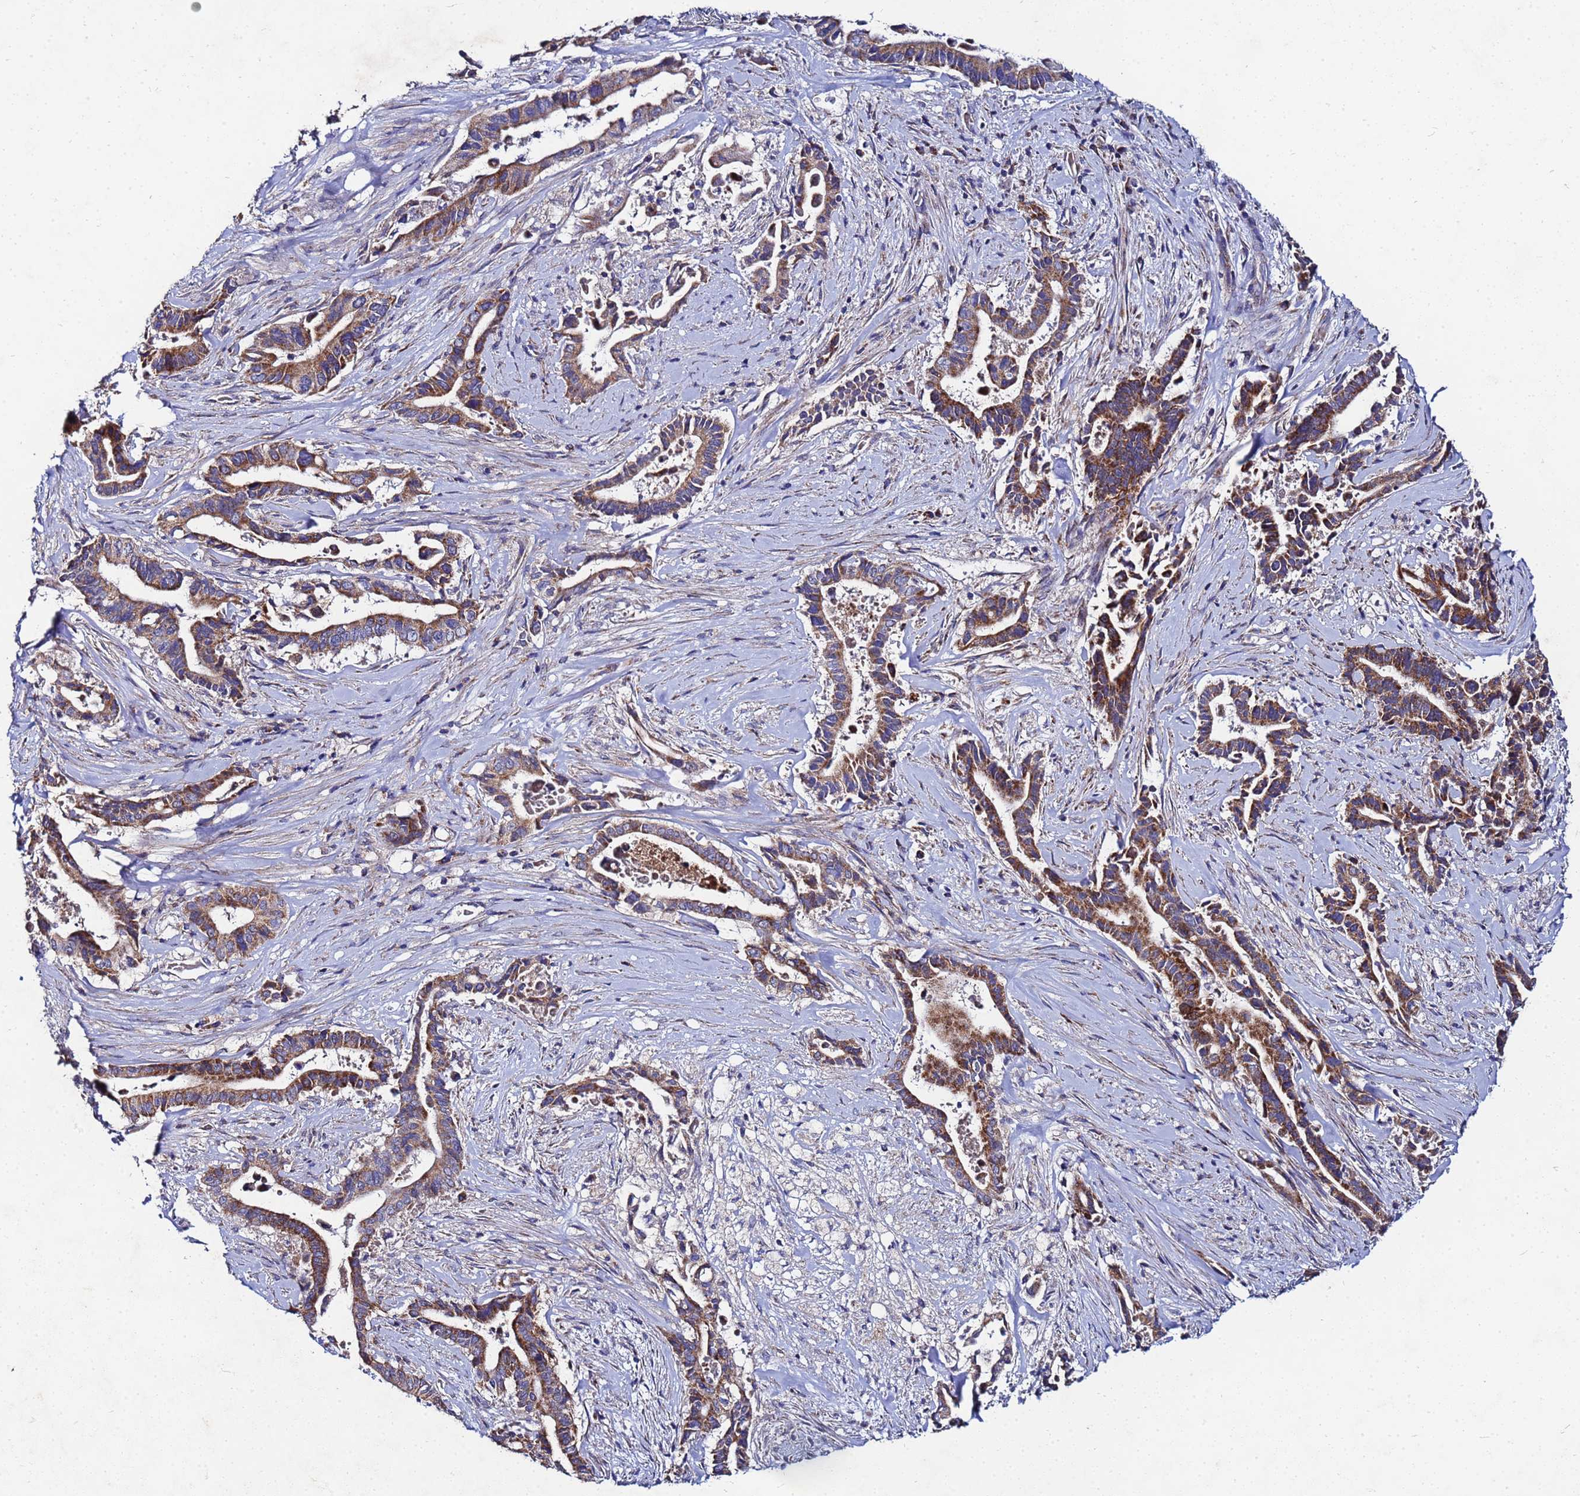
{"staining": {"intensity": "strong", "quantity": "25%-75%", "location": "cytoplasmic/membranous"}, "tissue": "pancreatic cancer", "cell_type": "Tumor cells", "image_type": "cancer", "snomed": [{"axis": "morphology", "description": "Adenocarcinoma, NOS"}, {"axis": "topography", "description": "Pancreas"}], "caption": "Immunohistochemical staining of human pancreatic cancer (adenocarcinoma) displays strong cytoplasmic/membranous protein expression in about 25%-75% of tumor cells. Immunohistochemistry (ihc) stains the protein of interest in brown and the nuclei are stained blue.", "gene": "FAHD2A", "patient": {"sex": "female", "age": 77}}